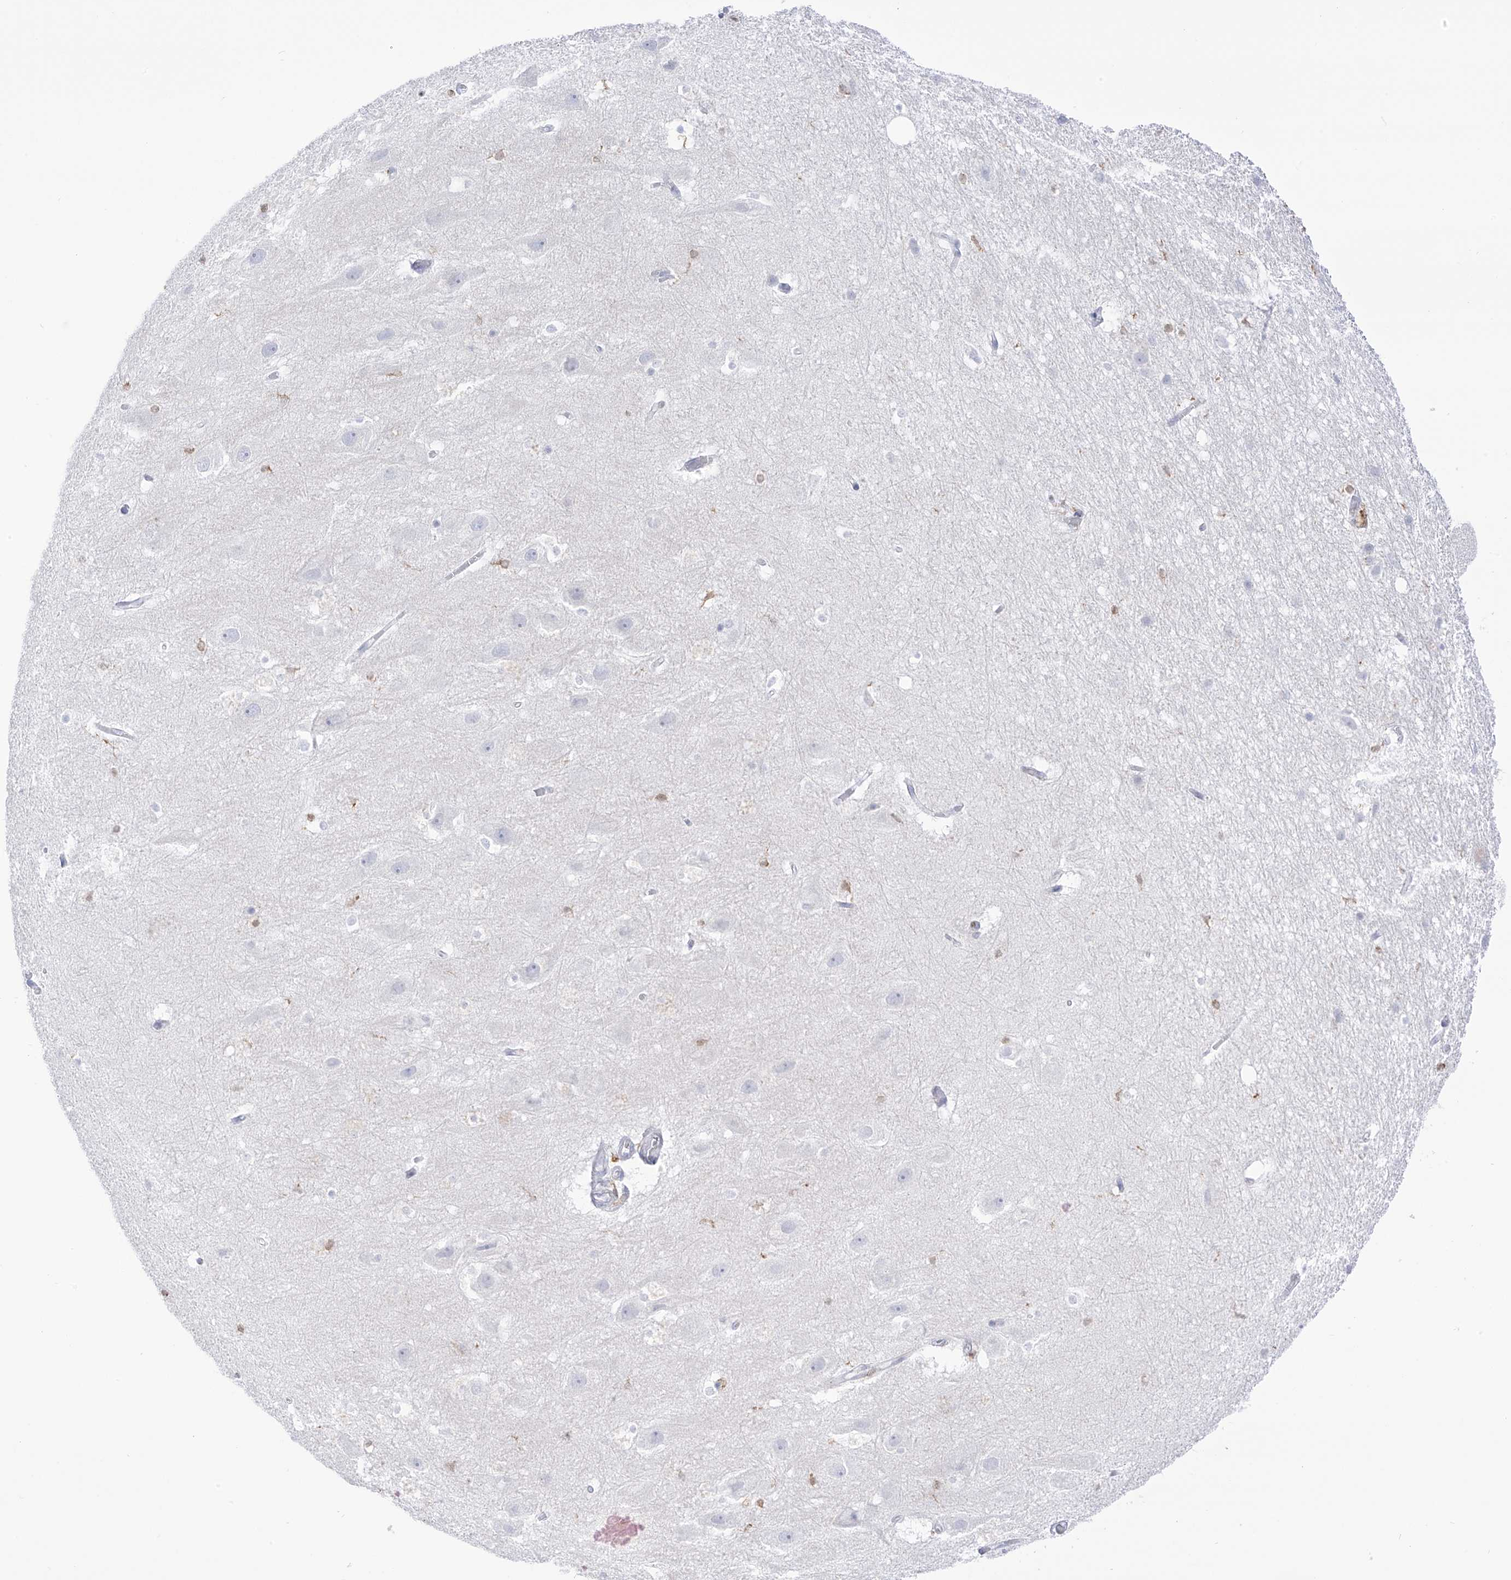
{"staining": {"intensity": "moderate", "quantity": "<25%", "location": "cytoplasmic/membranous"}, "tissue": "hippocampus", "cell_type": "Glial cells", "image_type": "normal", "snomed": [{"axis": "morphology", "description": "Normal tissue, NOS"}, {"axis": "topography", "description": "Hippocampus"}], "caption": "Protein staining demonstrates moderate cytoplasmic/membranous positivity in approximately <25% of glial cells in unremarkable hippocampus. The staining was performed using DAB to visualize the protein expression in brown, while the nuclei were stained in blue with hematoxylin (Magnification: 20x).", "gene": "TBXAS1", "patient": {"sex": "female", "age": 52}}